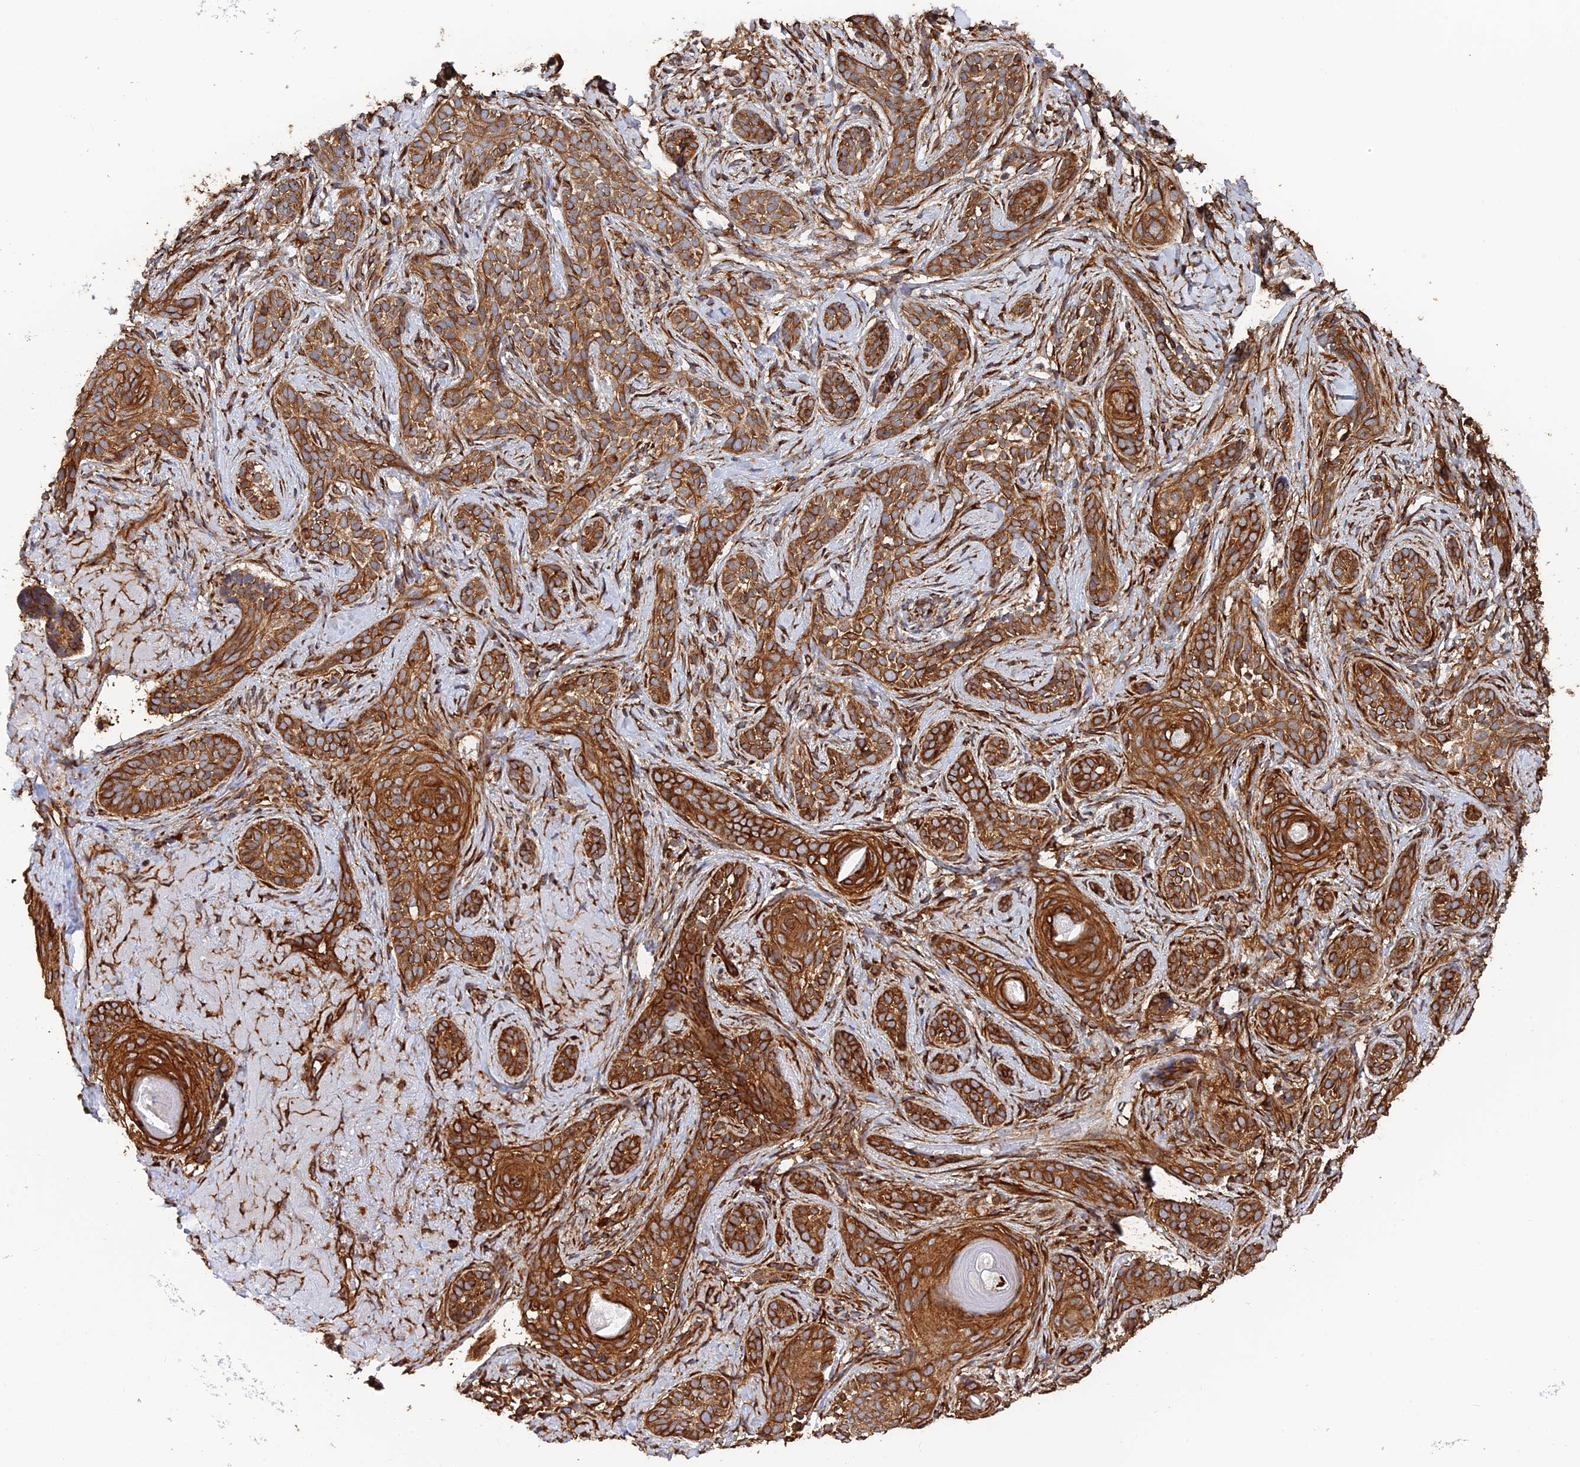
{"staining": {"intensity": "strong", "quantity": ">75%", "location": "cytoplasmic/membranous"}, "tissue": "skin cancer", "cell_type": "Tumor cells", "image_type": "cancer", "snomed": [{"axis": "morphology", "description": "Basal cell carcinoma"}, {"axis": "topography", "description": "Skin"}], "caption": "Skin basal cell carcinoma was stained to show a protein in brown. There is high levels of strong cytoplasmic/membranous positivity in approximately >75% of tumor cells.", "gene": "WBP11", "patient": {"sex": "male", "age": 71}}